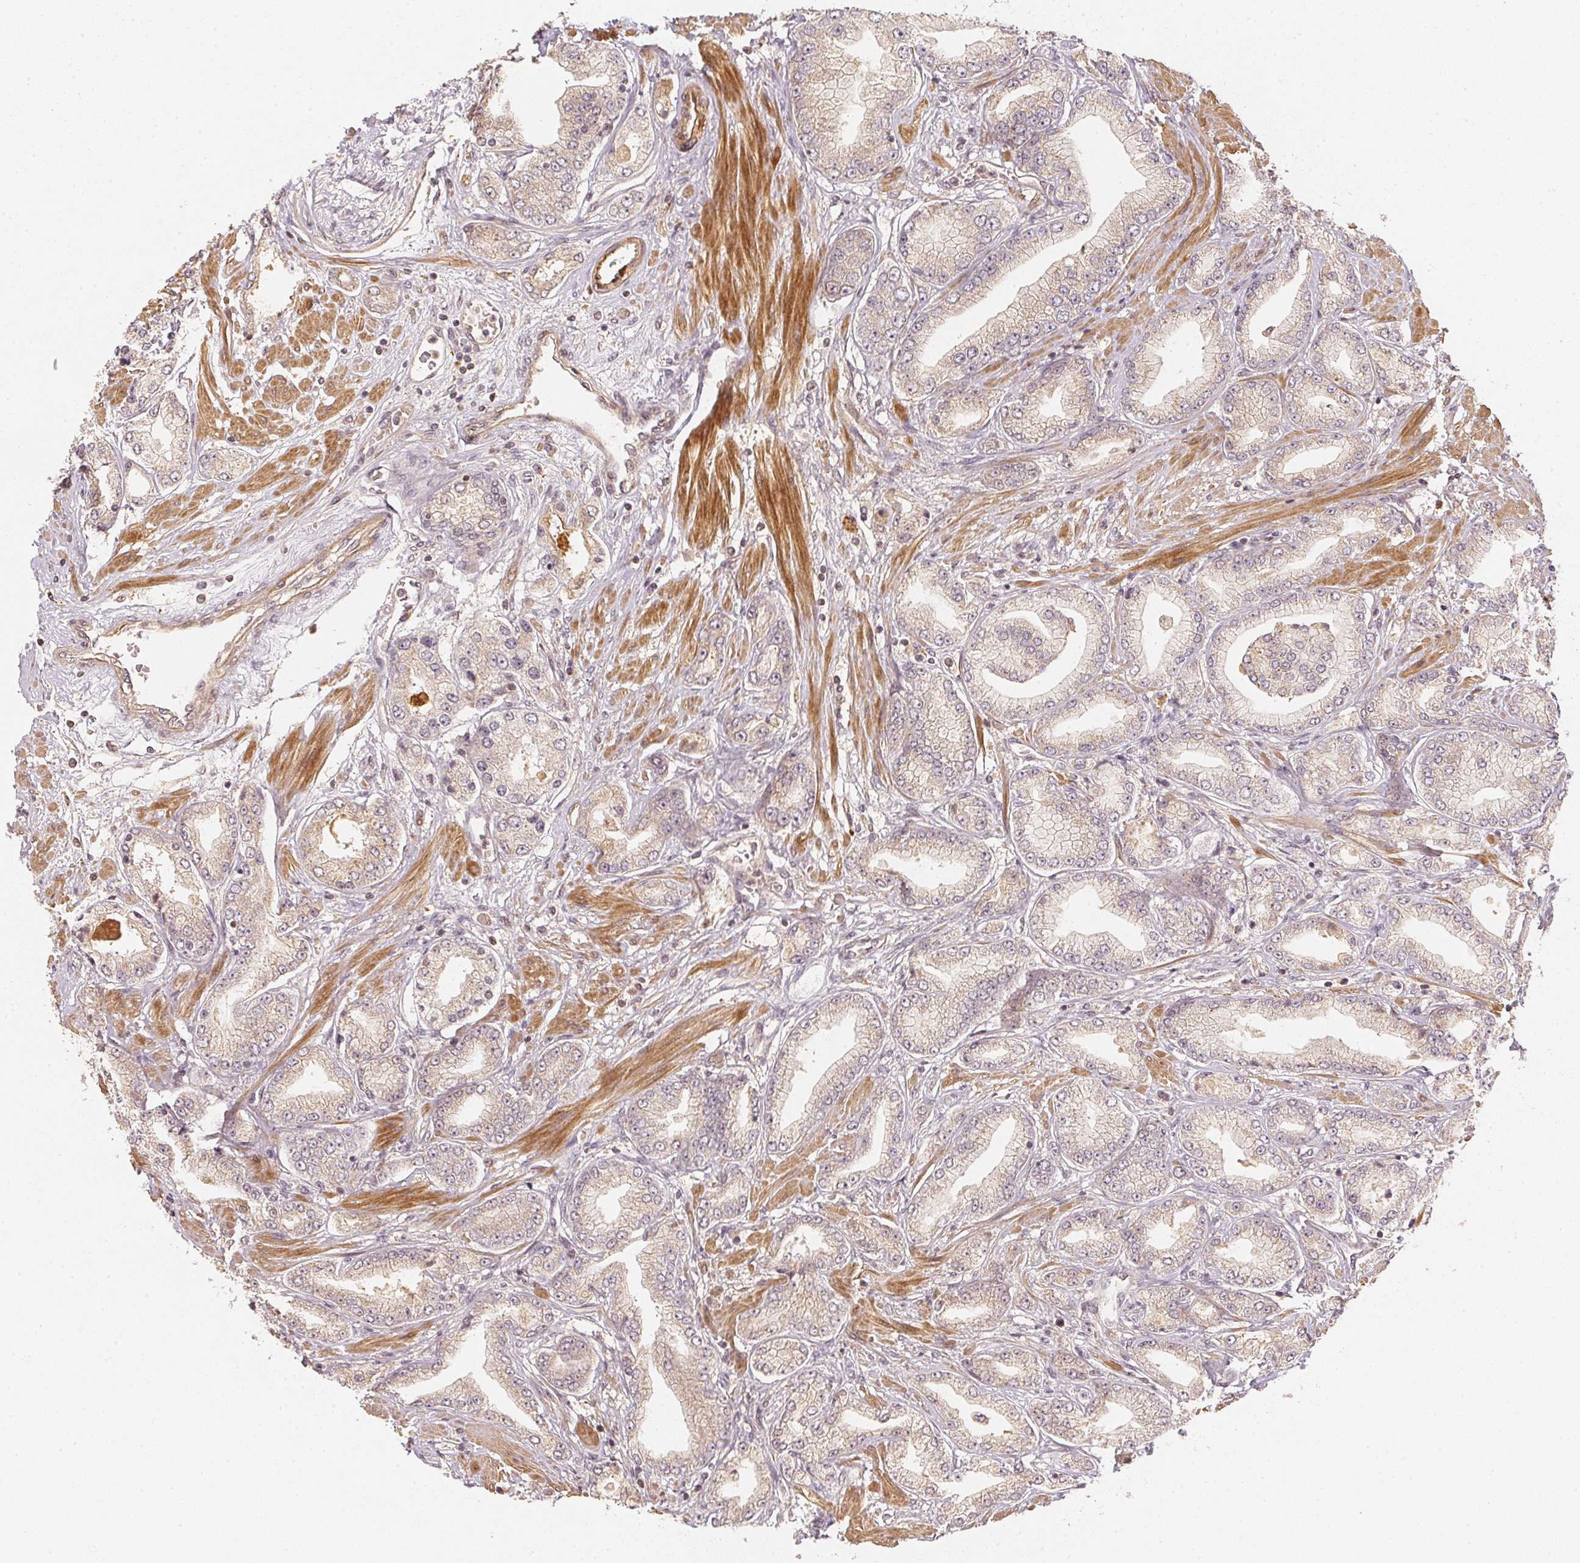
{"staining": {"intensity": "negative", "quantity": "none", "location": "none"}, "tissue": "prostate cancer", "cell_type": "Tumor cells", "image_type": "cancer", "snomed": [{"axis": "morphology", "description": "Adenocarcinoma, High grade"}, {"axis": "topography", "description": "Prostate"}], "caption": "High magnification brightfield microscopy of prostate cancer (adenocarcinoma (high-grade)) stained with DAB (3,3'-diaminobenzidine) (brown) and counterstained with hematoxylin (blue): tumor cells show no significant positivity. (Stains: DAB (3,3'-diaminobenzidine) immunohistochemistry (IHC) with hematoxylin counter stain, Microscopy: brightfield microscopy at high magnification).", "gene": "SERPINE1", "patient": {"sex": "male", "age": 67}}